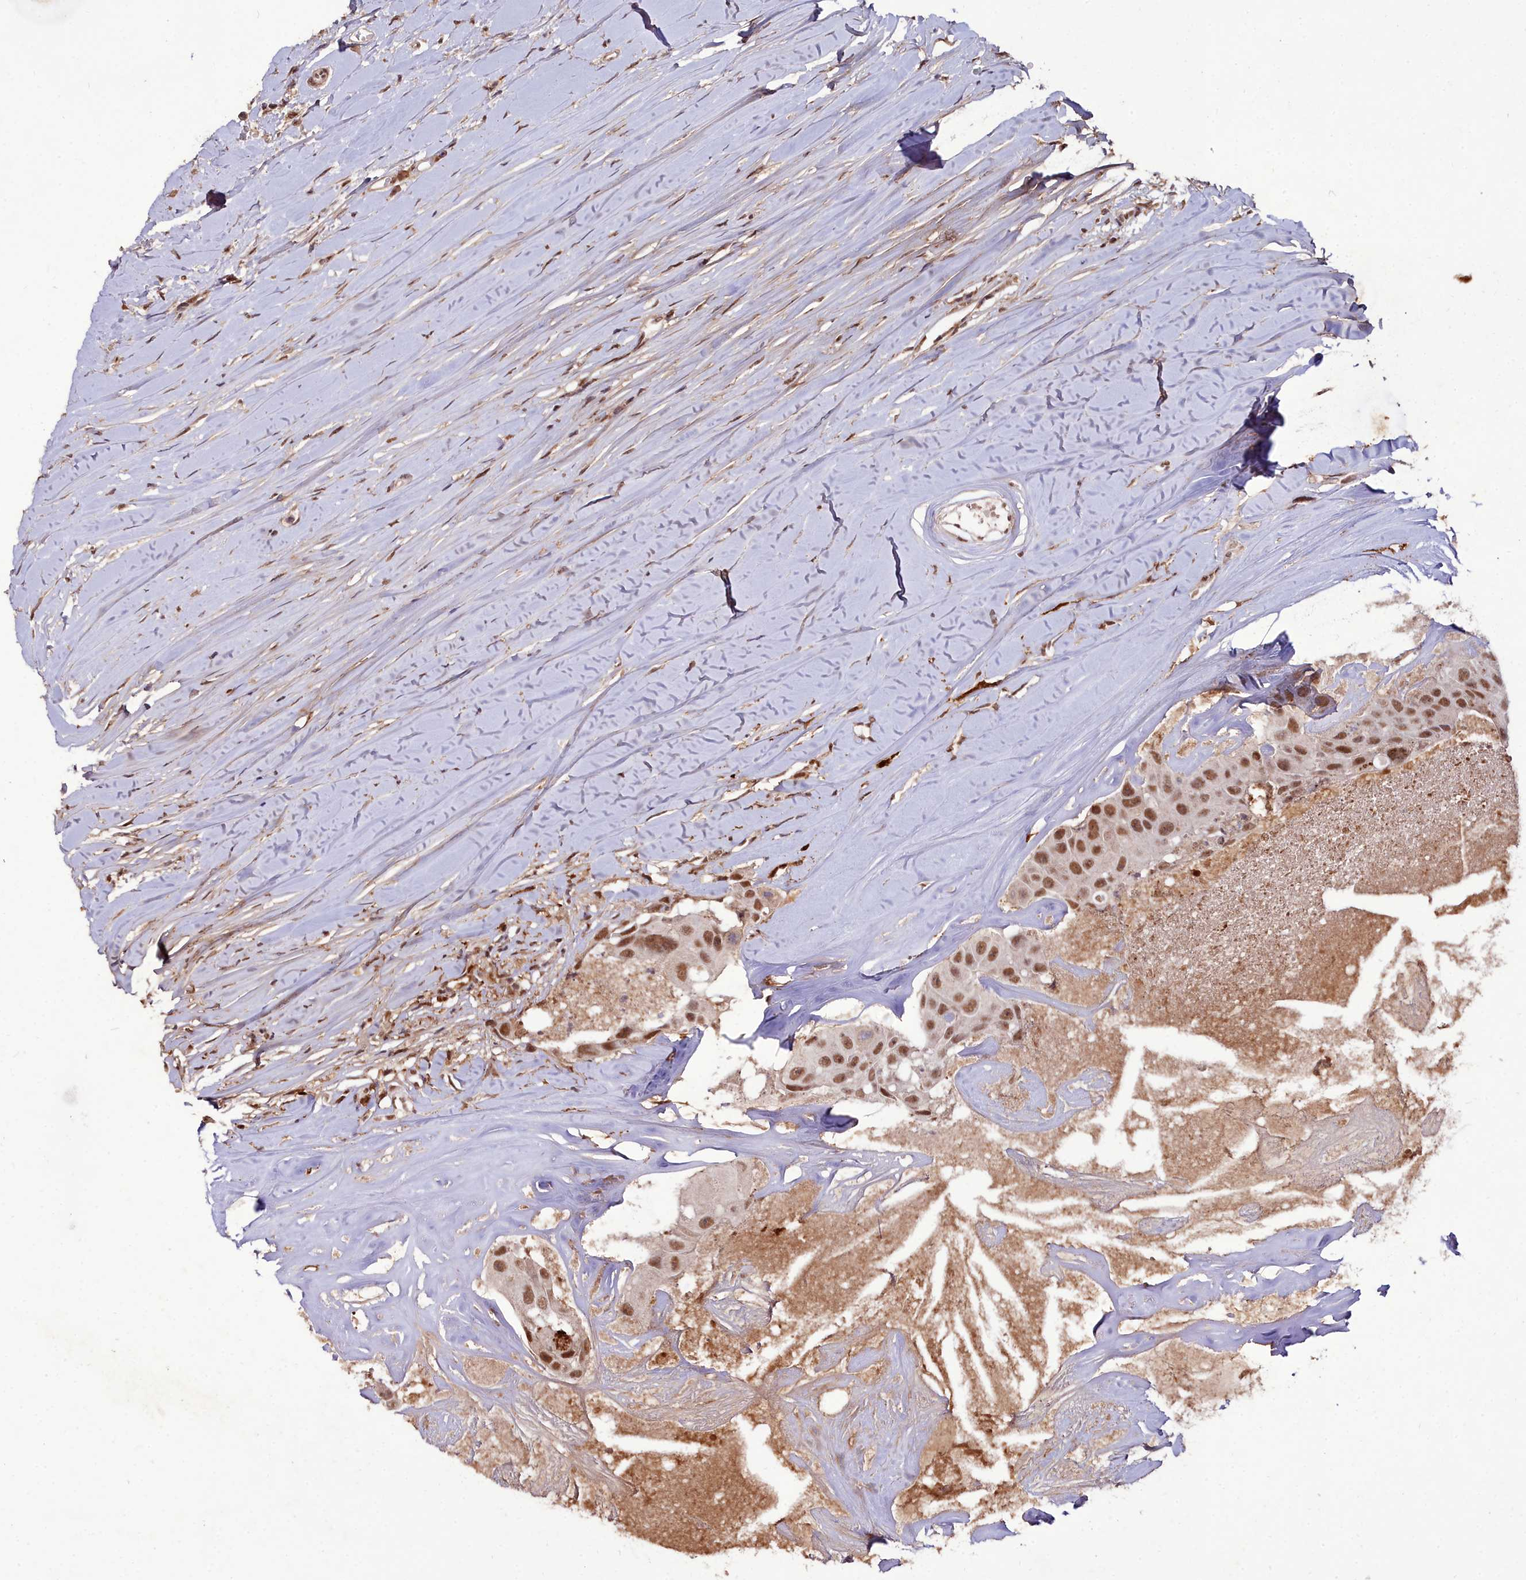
{"staining": {"intensity": "moderate", "quantity": ">75%", "location": "nuclear"}, "tissue": "head and neck cancer", "cell_type": "Tumor cells", "image_type": "cancer", "snomed": [{"axis": "morphology", "description": "Adenocarcinoma, NOS"}, {"axis": "morphology", "description": "Adenocarcinoma, metastatic, NOS"}, {"axis": "topography", "description": "Head-Neck"}], "caption": "A high-resolution image shows immunohistochemistry staining of head and neck cancer (adenocarcinoma), which demonstrates moderate nuclear staining in about >75% of tumor cells. (brown staining indicates protein expression, while blue staining denotes nuclei).", "gene": "CXXC1", "patient": {"sex": "male", "age": 75}}